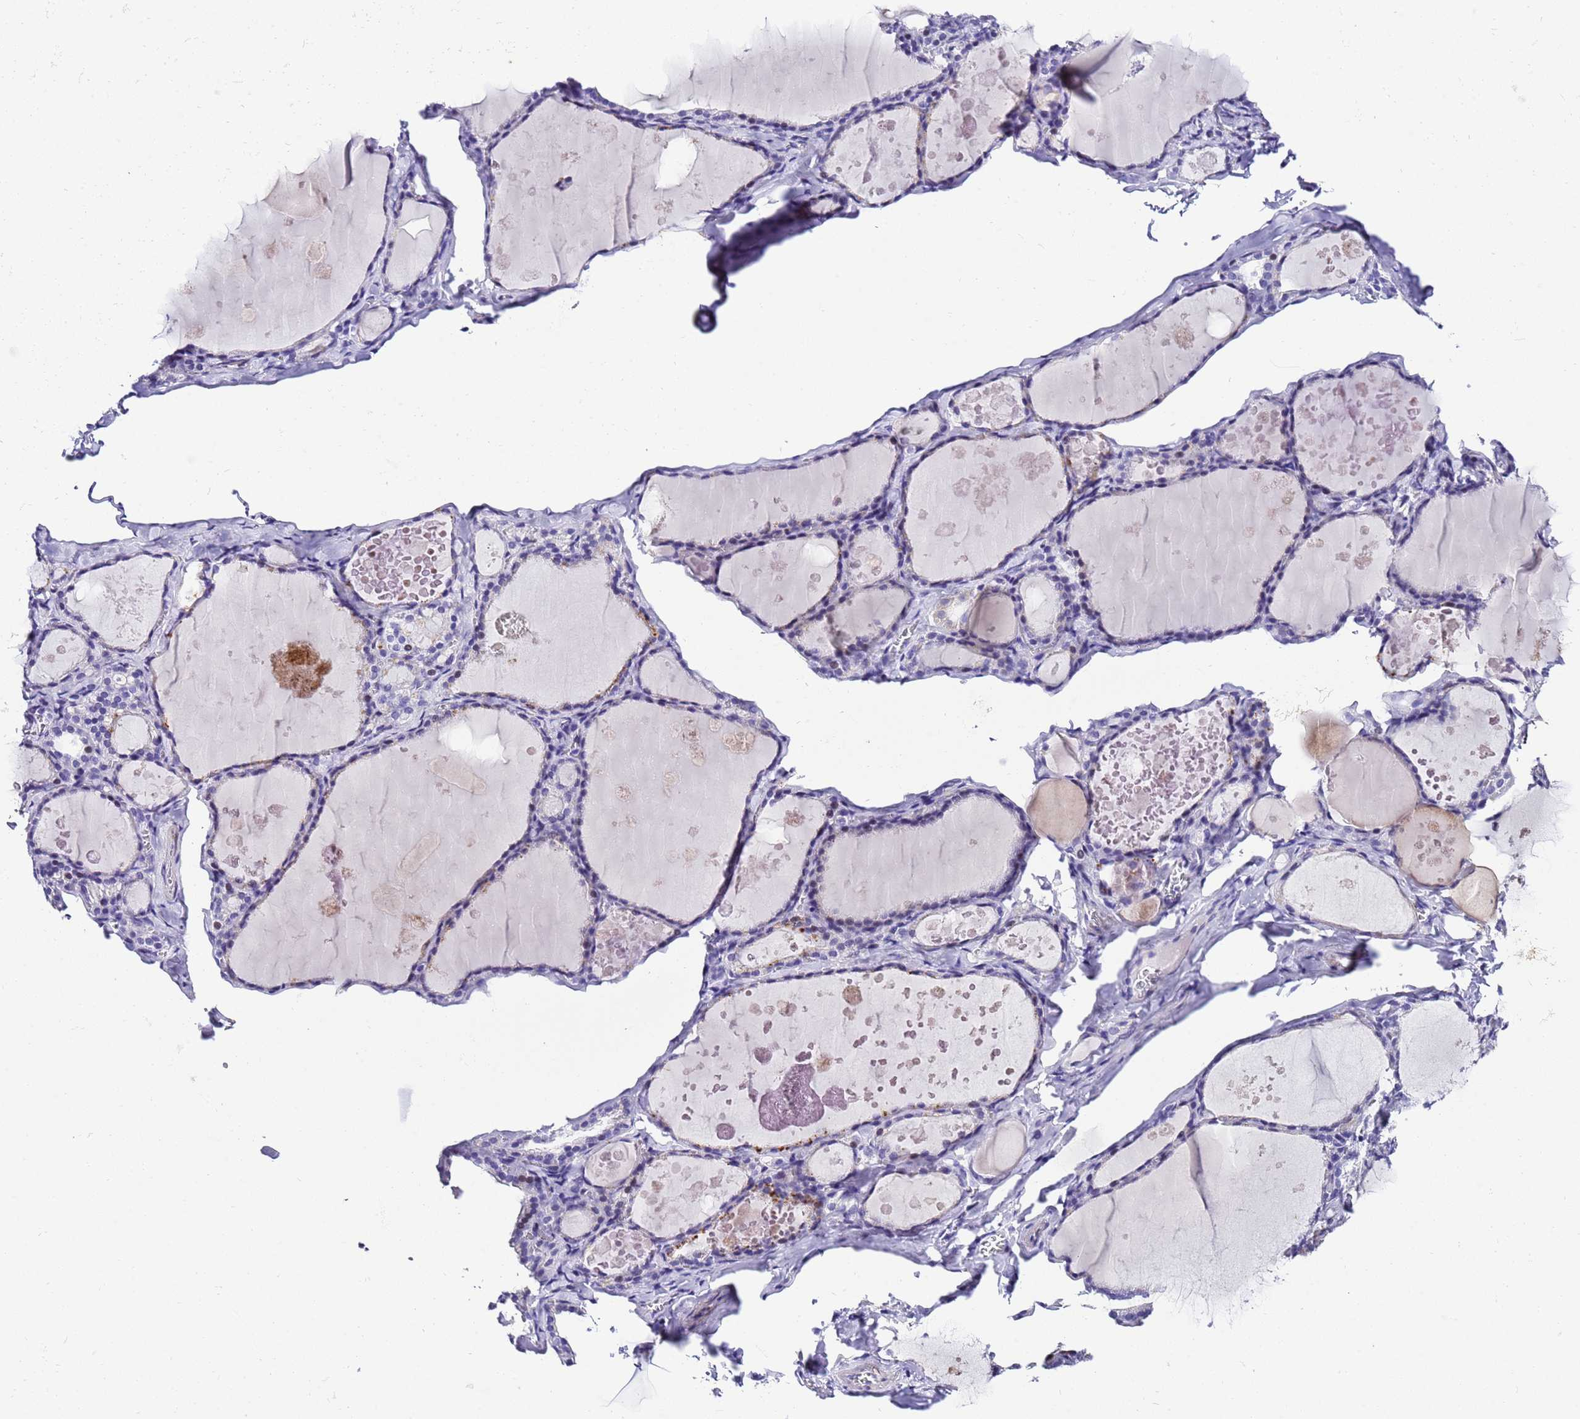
{"staining": {"intensity": "negative", "quantity": "none", "location": "none"}, "tissue": "thyroid gland", "cell_type": "Glandular cells", "image_type": "normal", "snomed": [{"axis": "morphology", "description": "Normal tissue, NOS"}, {"axis": "topography", "description": "Thyroid gland"}], "caption": "Image shows no protein staining in glandular cells of normal thyroid gland.", "gene": "ZNF417", "patient": {"sex": "male", "age": 56}}